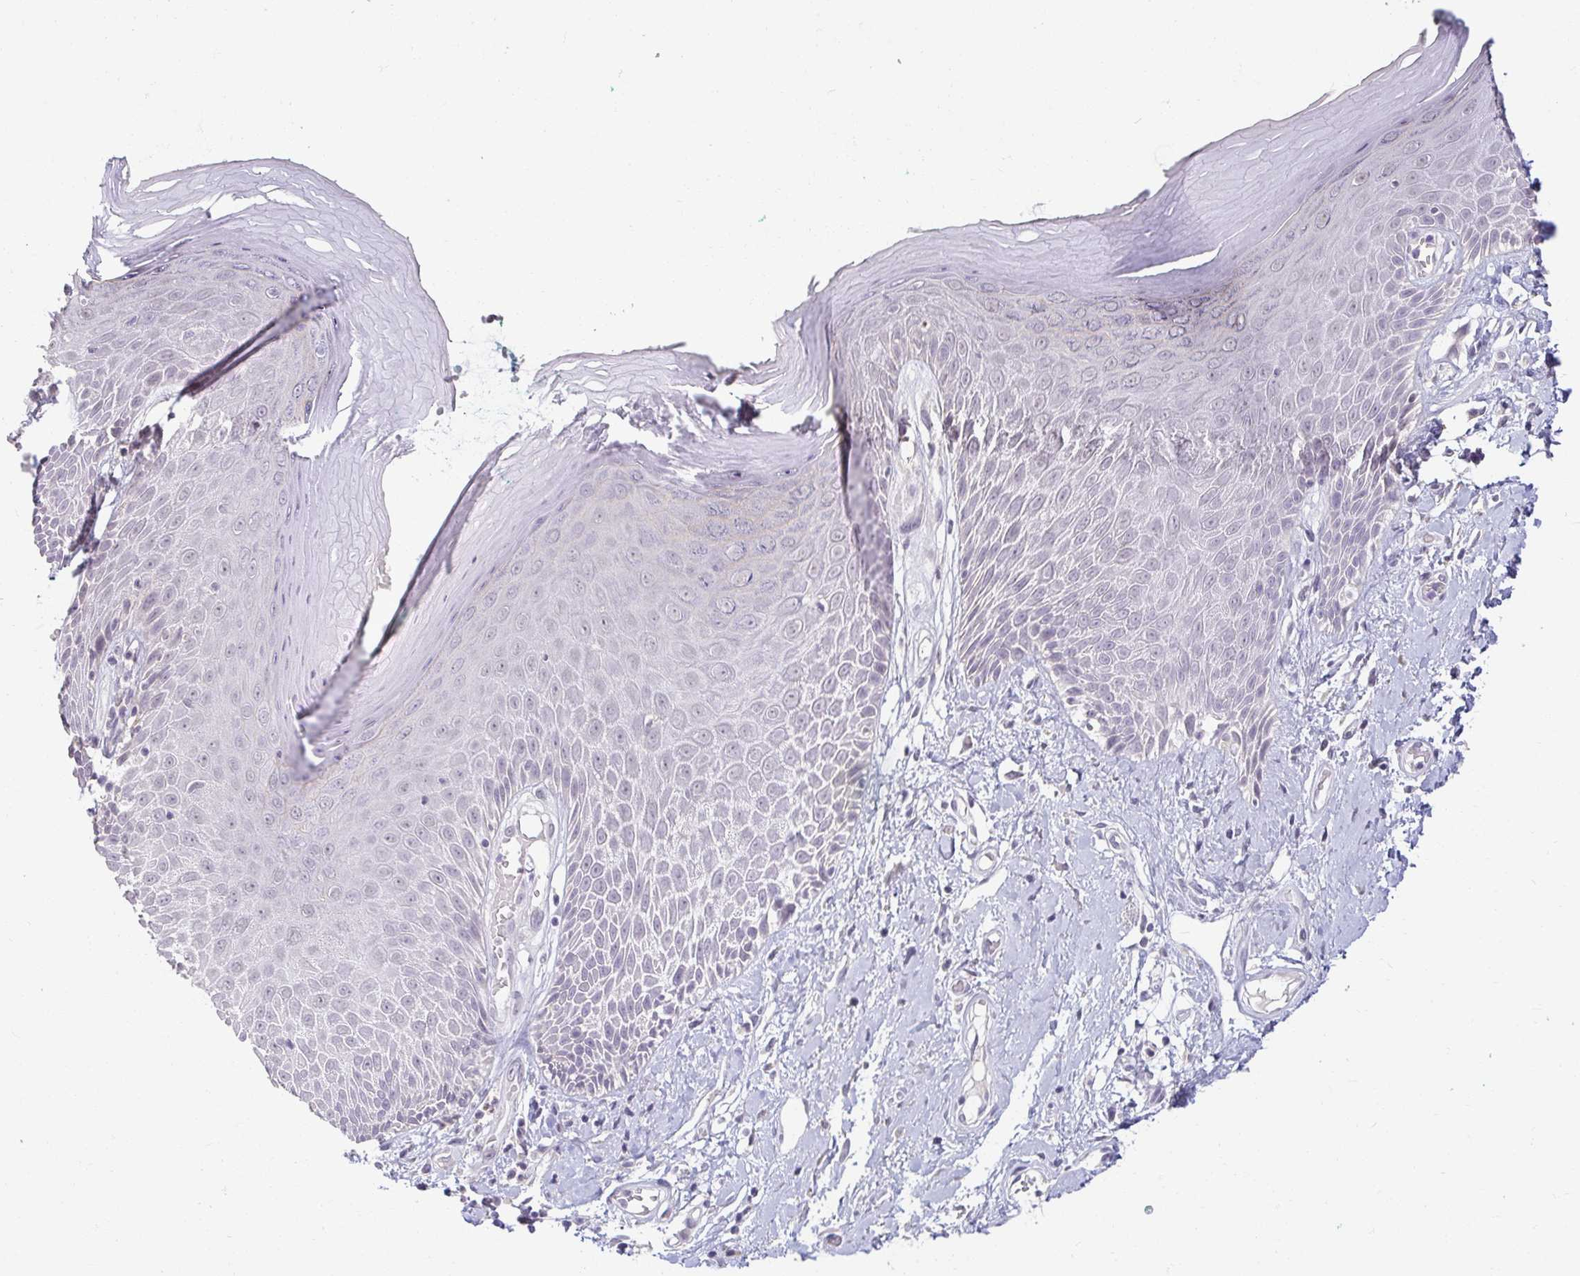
{"staining": {"intensity": "negative", "quantity": "none", "location": "none"}, "tissue": "skin", "cell_type": "Epidermal cells", "image_type": "normal", "snomed": [{"axis": "morphology", "description": "Normal tissue, NOS"}, {"axis": "topography", "description": "Anal"}, {"axis": "topography", "description": "Peripheral nerve tissue"}], "caption": "Immunohistochemistry image of normal skin: human skin stained with DAB shows no significant protein staining in epidermal cells.", "gene": "DDN", "patient": {"sex": "male", "age": 78}}